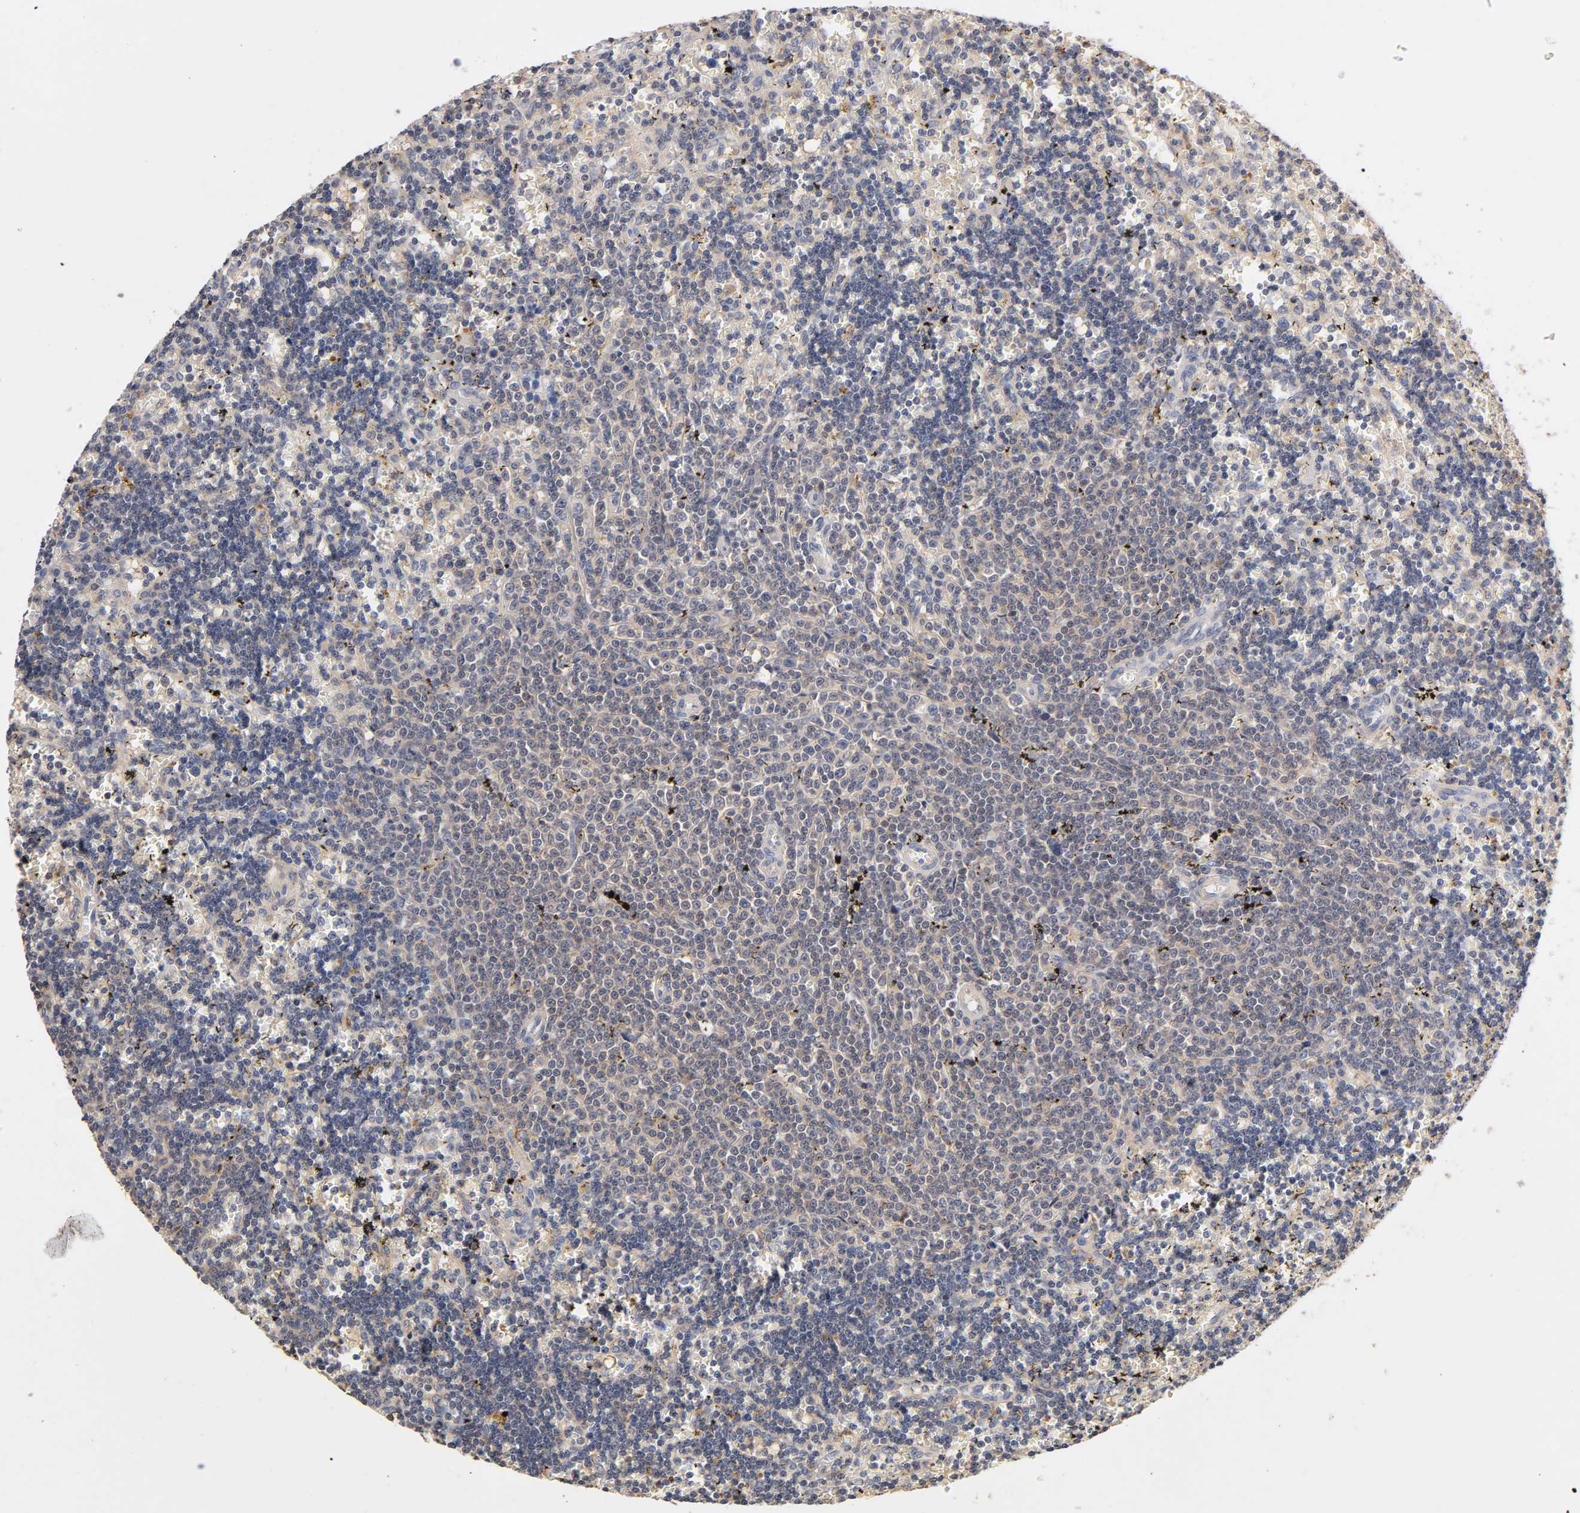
{"staining": {"intensity": "weak", "quantity": "25%-75%", "location": "cytoplasmic/membranous"}, "tissue": "lymphoma", "cell_type": "Tumor cells", "image_type": "cancer", "snomed": [{"axis": "morphology", "description": "Malignant lymphoma, non-Hodgkin's type, Low grade"}, {"axis": "topography", "description": "Spleen"}], "caption": "The micrograph demonstrates a brown stain indicating the presence of a protein in the cytoplasmic/membranous of tumor cells in lymphoma. (IHC, brightfield microscopy, high magnification).", "gene": "RHOA", "patient": {"sex": "male", "age": 60}}